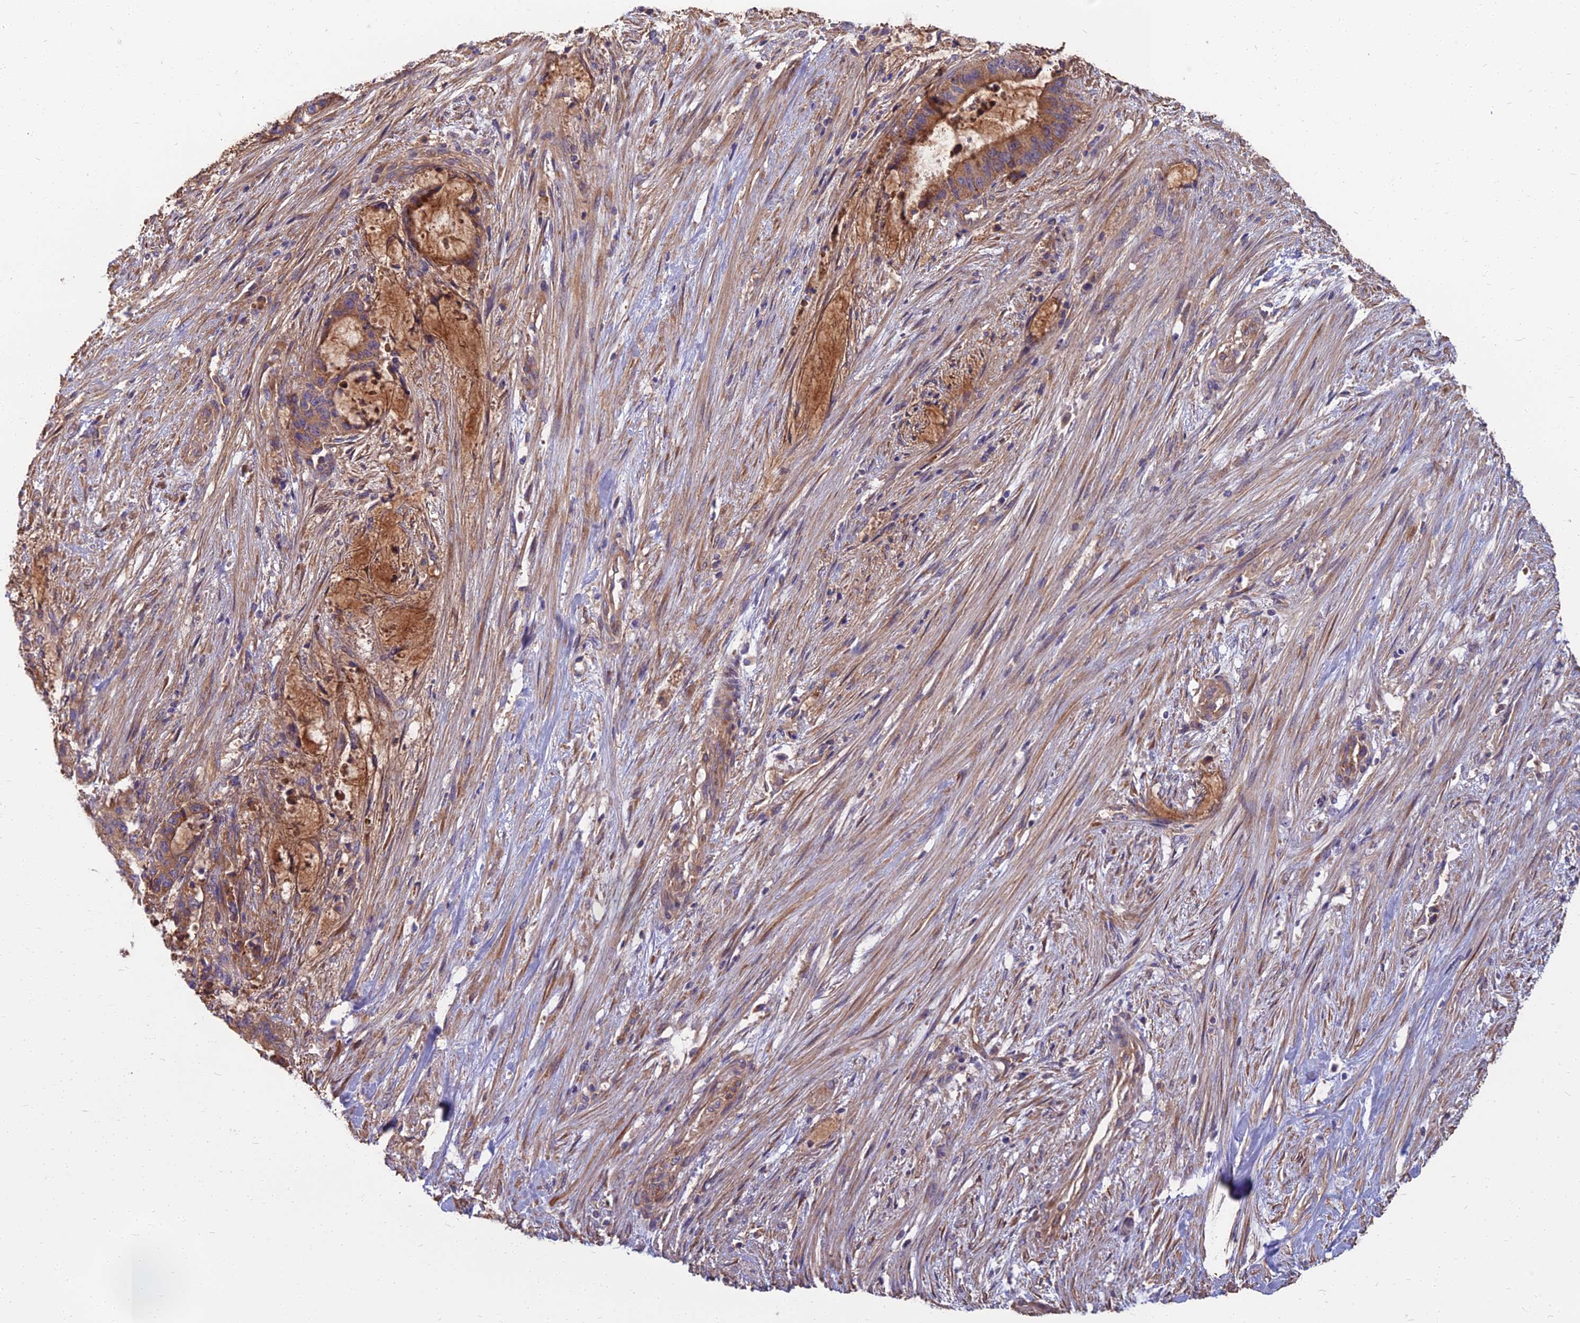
{"staining": {"intensity": "moderate", "quantity": ">75%", "location": "cytoplasmic/membranous"}, "tissue": "liver cancer", "cell_type": "Tumor cells", "image_type": "cancer", "snomed": [{"axis": "morphology", "description": "Normal tissue, NOS"}, {"axis": "morphology", "description": "Cholangiocarcinoma"}, {"axis": "topography", "description": "Liver"}, {"axis": "topography", "description": "Peripheral nerve tissue"}], "caption": "Moderate cytoplasmic/membranous protein staining is seen in approximately >75% of tumor cells in liver cancer.", "gene": "WDR24", "patient": {"sex": "female", "age": 73}}